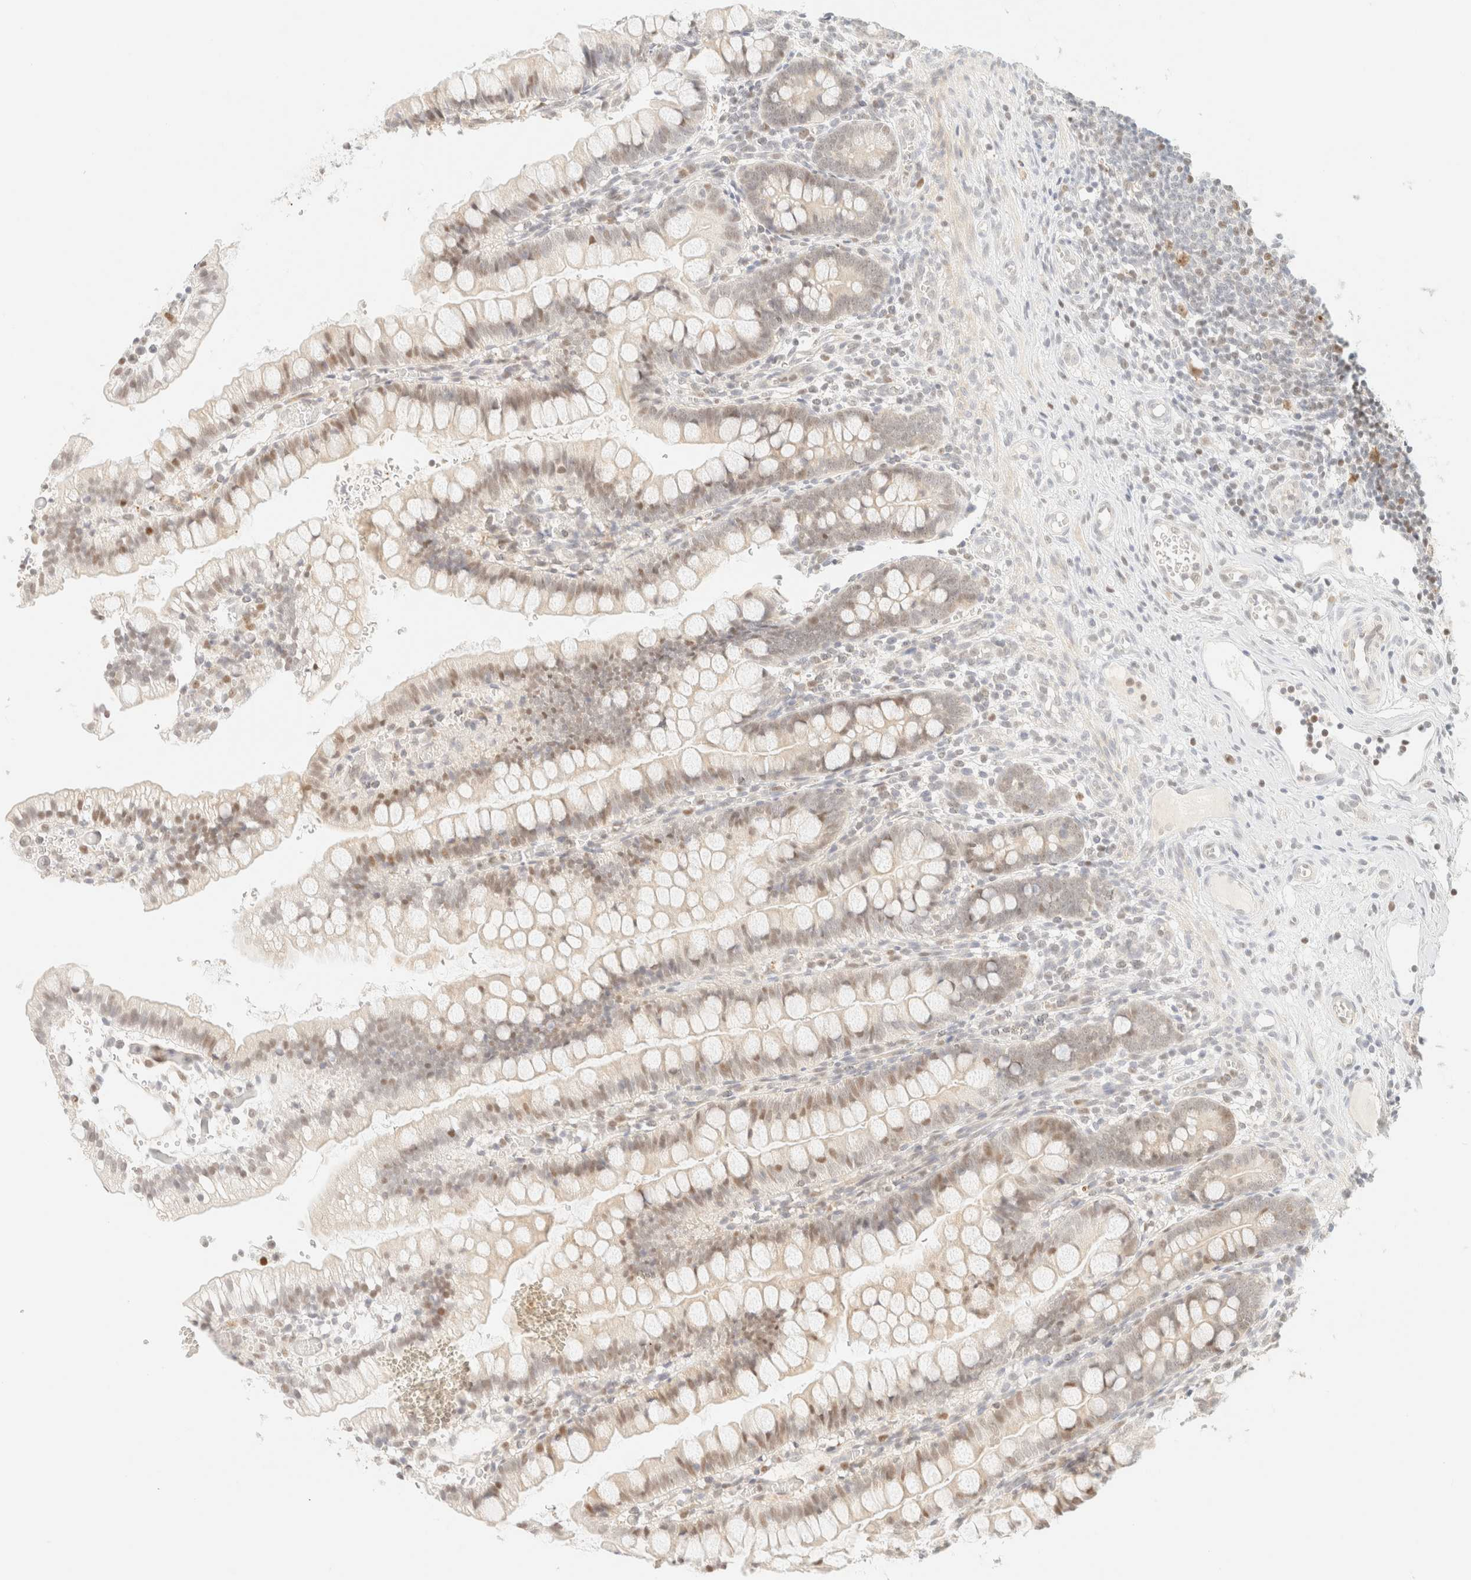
{"staining": {"intensity": "weak", "quantity": "25%-75%", "location": "nuclear"}, "tissue": "small intestine", "cell_type": "Glandular cells", "image_type": "normal", "snomed": [{"axis": "morphology", "description": "Normal tissue, NOS"}, {"axis": "morphology", "description": "Developmental malformation"}, {"axis": "topography", "description": "Small intestine"}], "caption": "Approximately 25%-75% of glandular cells in normal small intestine show weak nuclear protein positivity as visualized by brown immunohistochemical staining.", "gene": "TSR1", "patient": {"sex": "male"}}